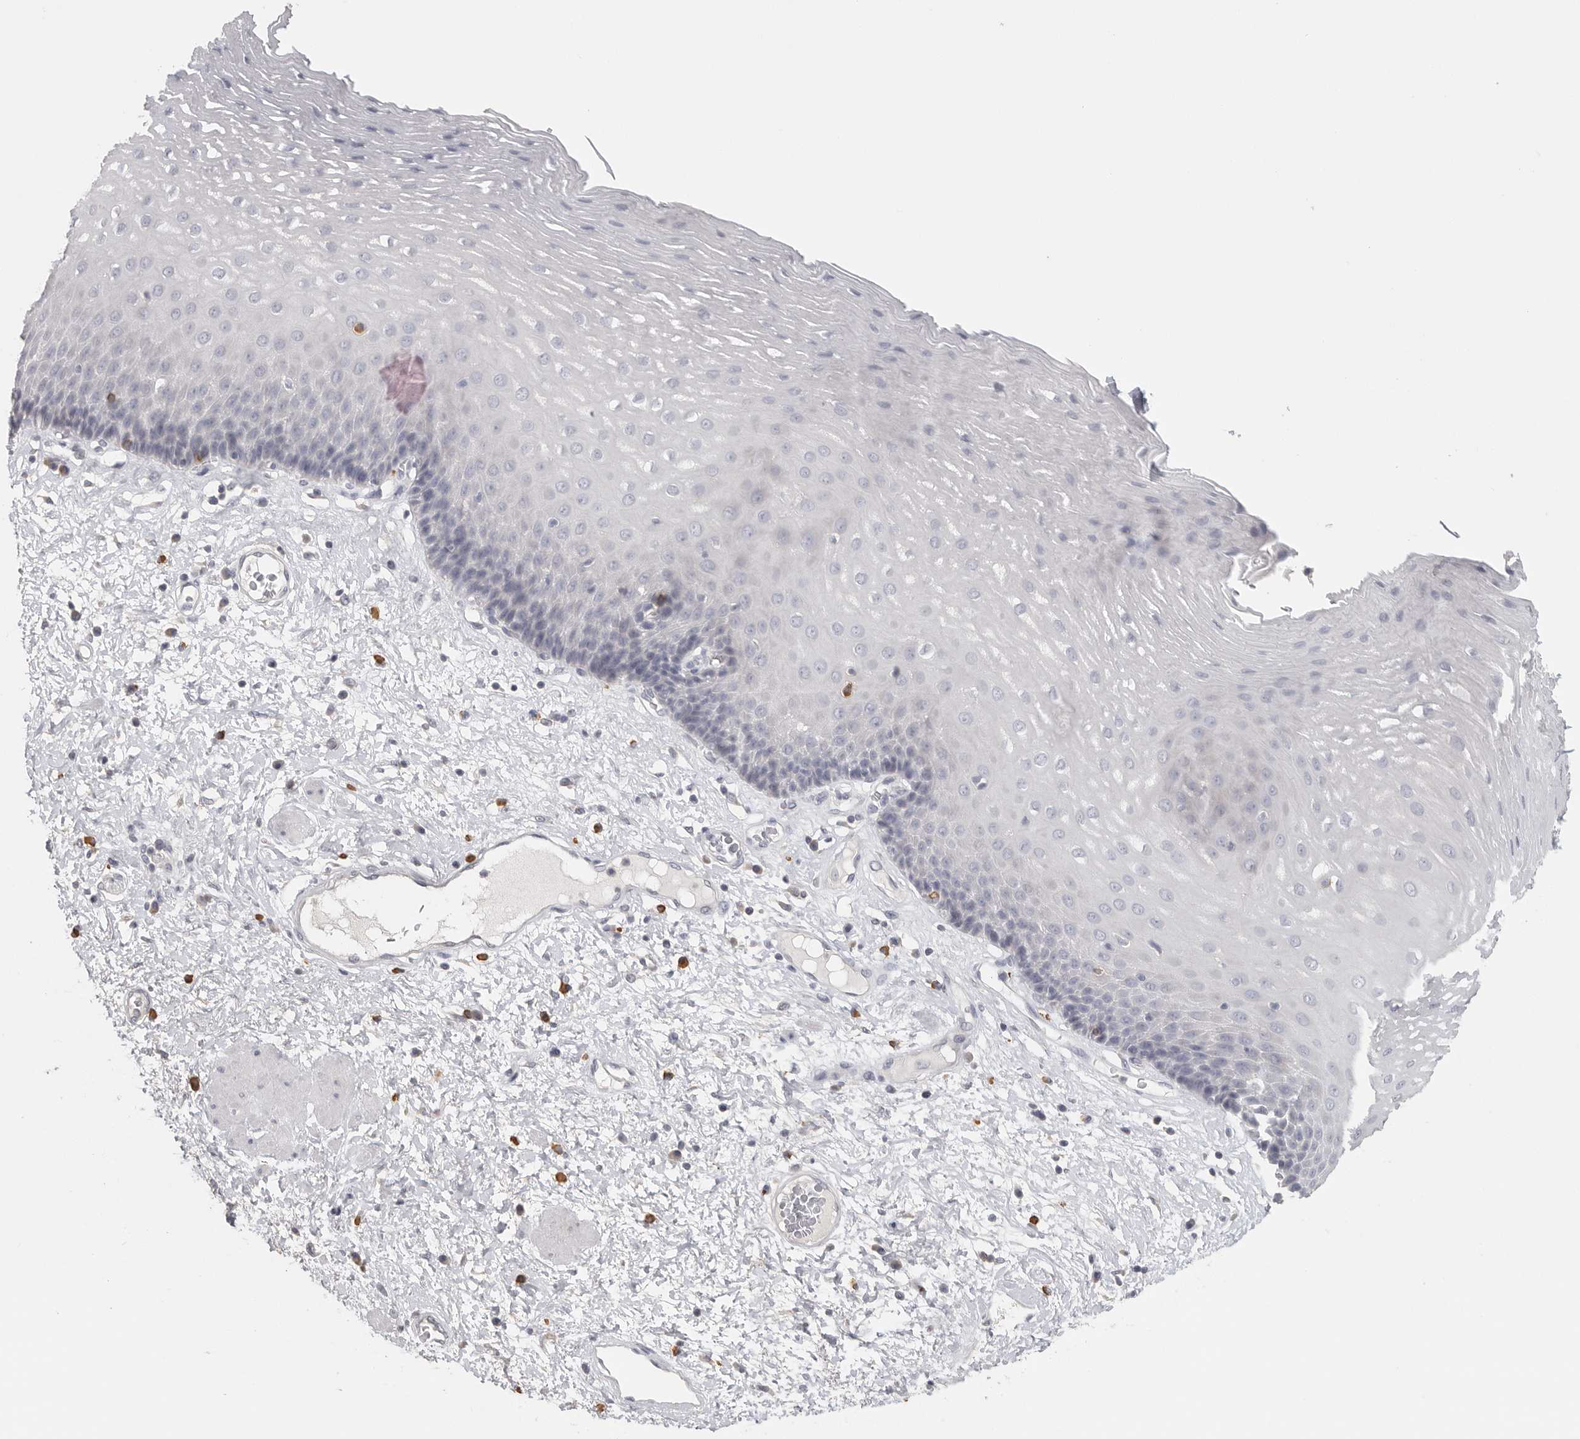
{"staining": {"intensity": "negative", "quantity": "none", "location": "none"}, "tissue": "esophagus", "cell_type": "Squamous epithelial cells", "image_type": "normal", "snomed": [{"axis": "morphology", "description": "Normal tissue, NOS"}, {"axis": "morphology", "description": "Adenocarcinoma, NOS"}, {"axis": "topography", "description": "Esophagus"}], "caption": "This histopathology image is of normal esophagus stained with immunohistochemistry to label a protein in brown with the nuclei are counter-stained blue. There is no staining in squamous epithelial cells.", "gene": "DNAJC11", "patient": {"sex": "male", "age": 62}}